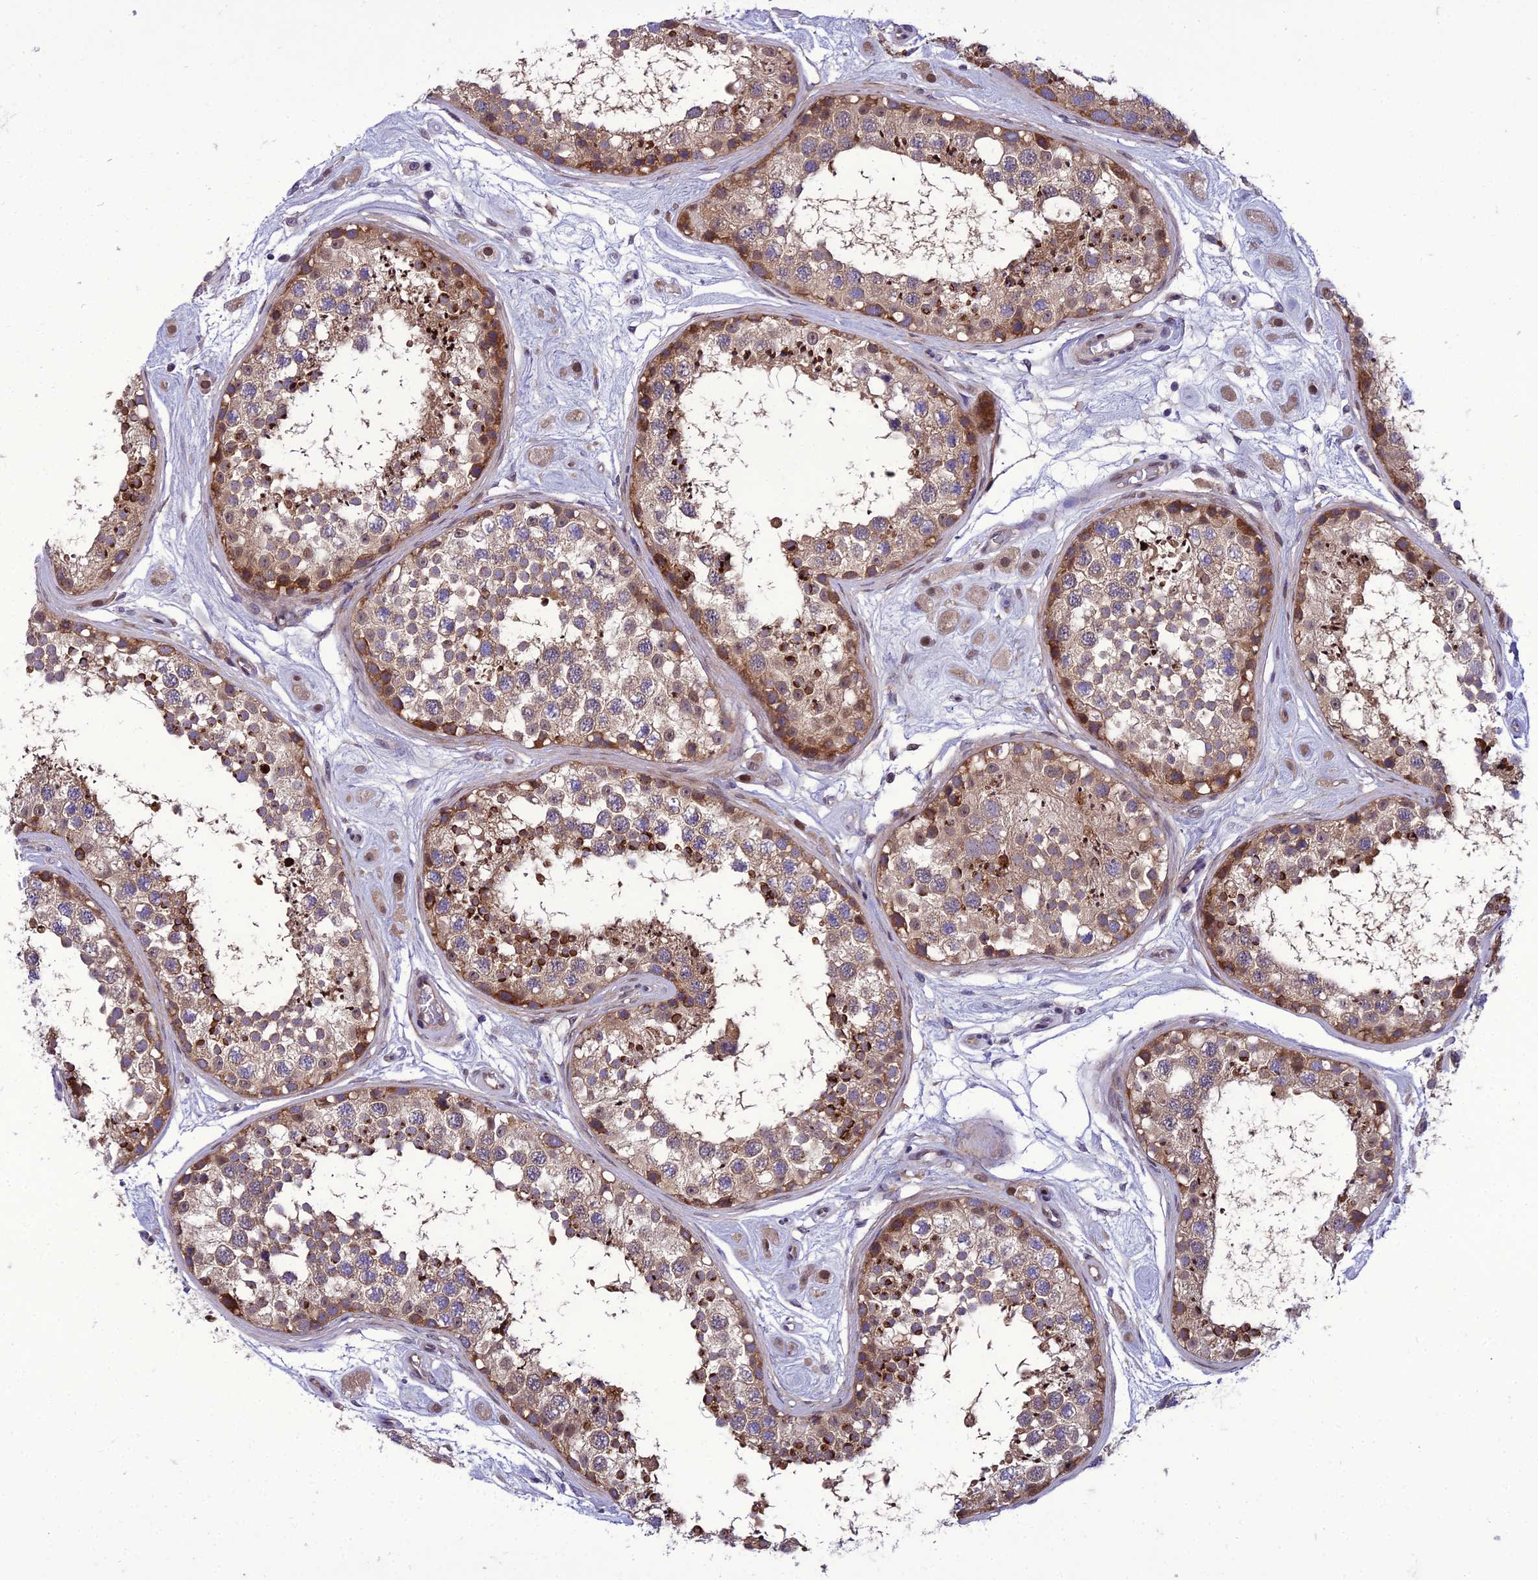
{"staining": {"intensity": "moderate", "quantity": ">75%", "location": "cytoplasmic/membranous"}, "tissue": "testis", "cell_type": "Cells in seminiferous ducts", "image_type": "normal", "snomed": [{"axis": "morphology", "description": "Normal tissue, NOS"}, {"axis": "topography", "description": "Testis"}], "caption": "A histopathology image of testis stained for a protein exhibits moderate cytoplasmic/membranous brown staining in cells in seminiferous ducts. The staining is performed using DAB brown chromogen to label protein expression. The nuclei are counter-stained blue using hematoxylin.", "gene": "GAB4", "patient": {"sex": "male", "age": 25}}